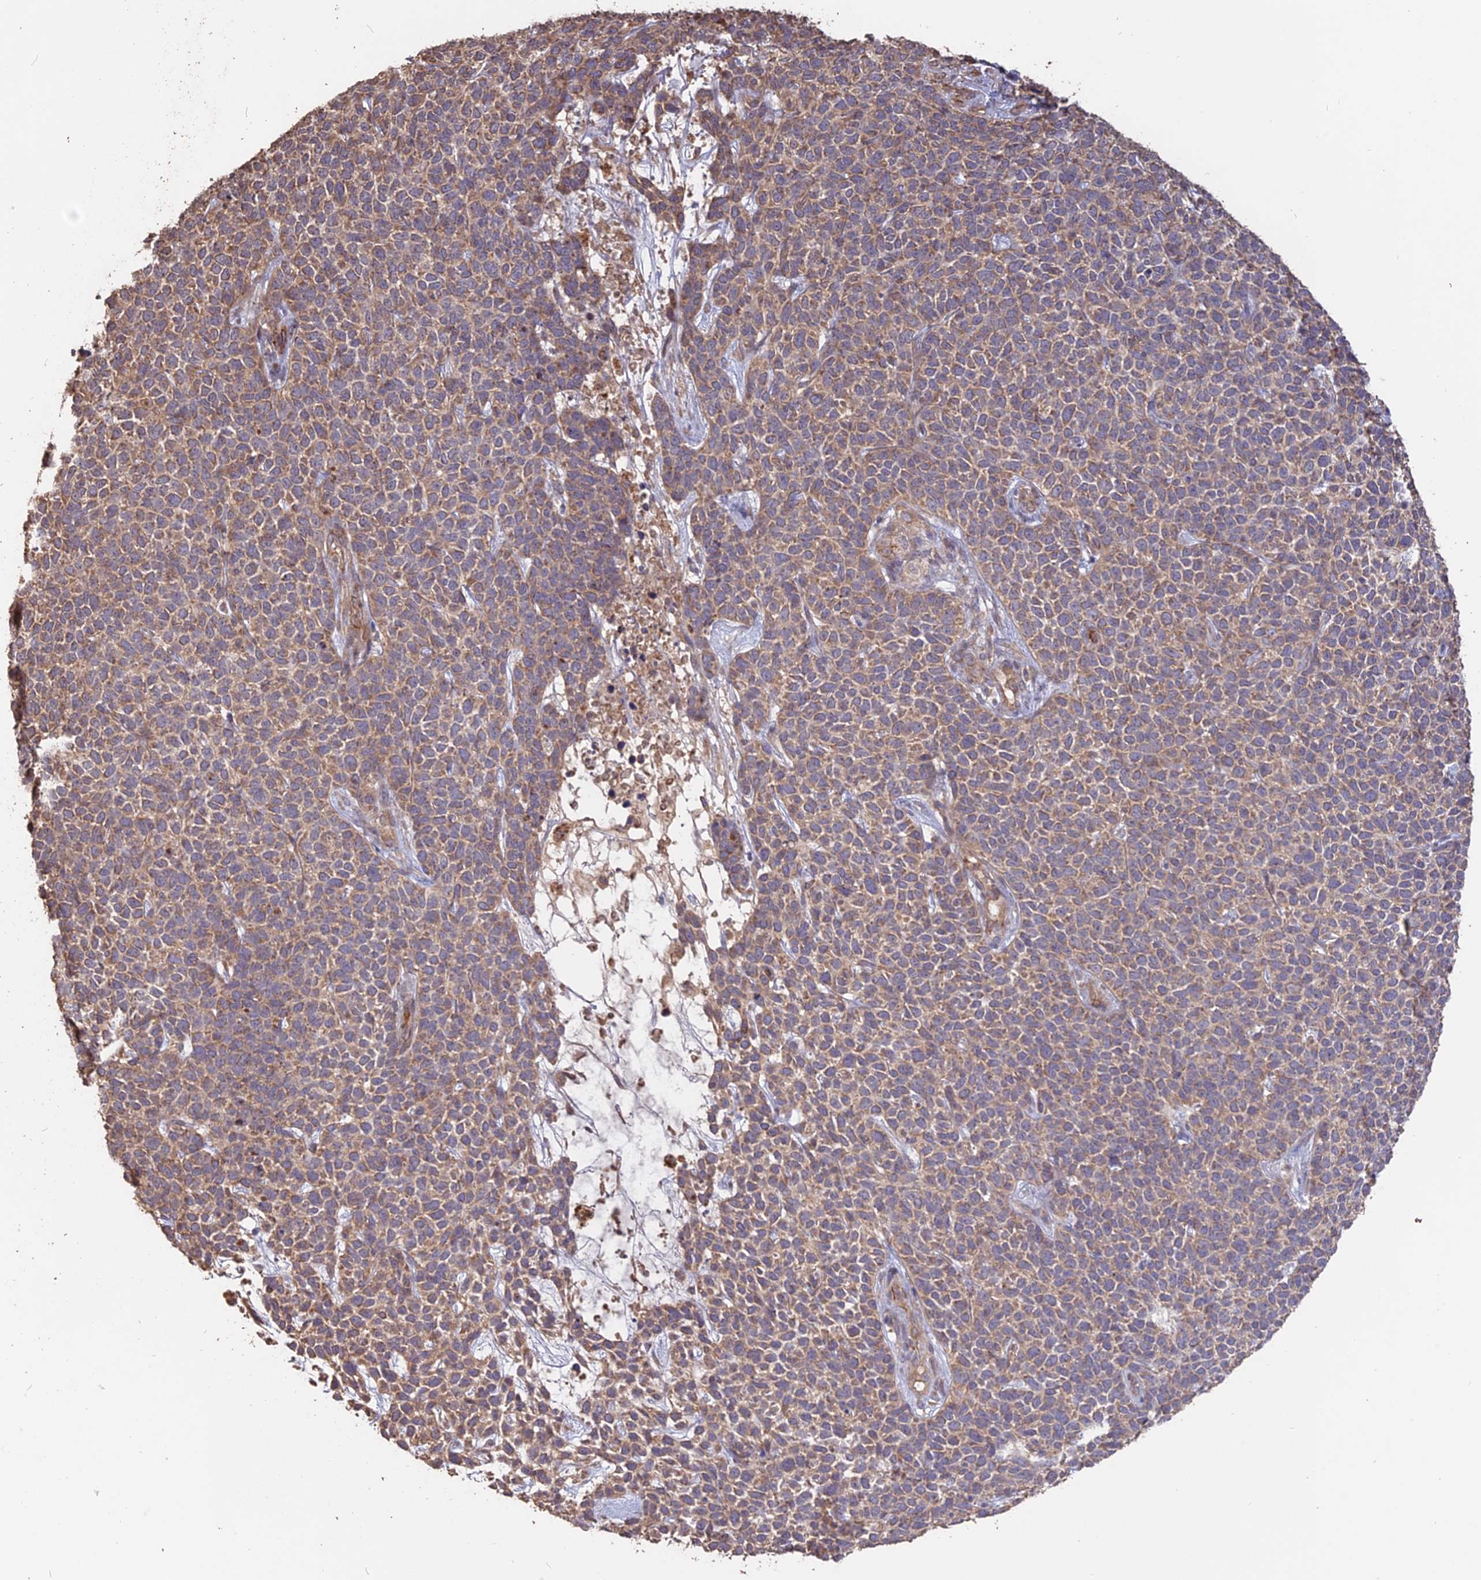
{"staining": {"intensity": "moderate", "quantity": ">75%", "location": "cytoplasmic/membranous"}, "tissue": "skin cancer", "cell_type": "Tumor cells", "image_type": "cancer", "snomed": [{"axis": "morphology", "description": "Basal cell carcinoma"}, {"axis": "topography", "description": "Skin"}], "caption": "Basal cell carcinoma (skin) tissue shows moderate cytoplasmic/membranous staining in approximately >75% of tumor cells, visualized by immunohistochemistry.", "gene": "LAYN", "patient": {"sex": "female", "age": 84}}